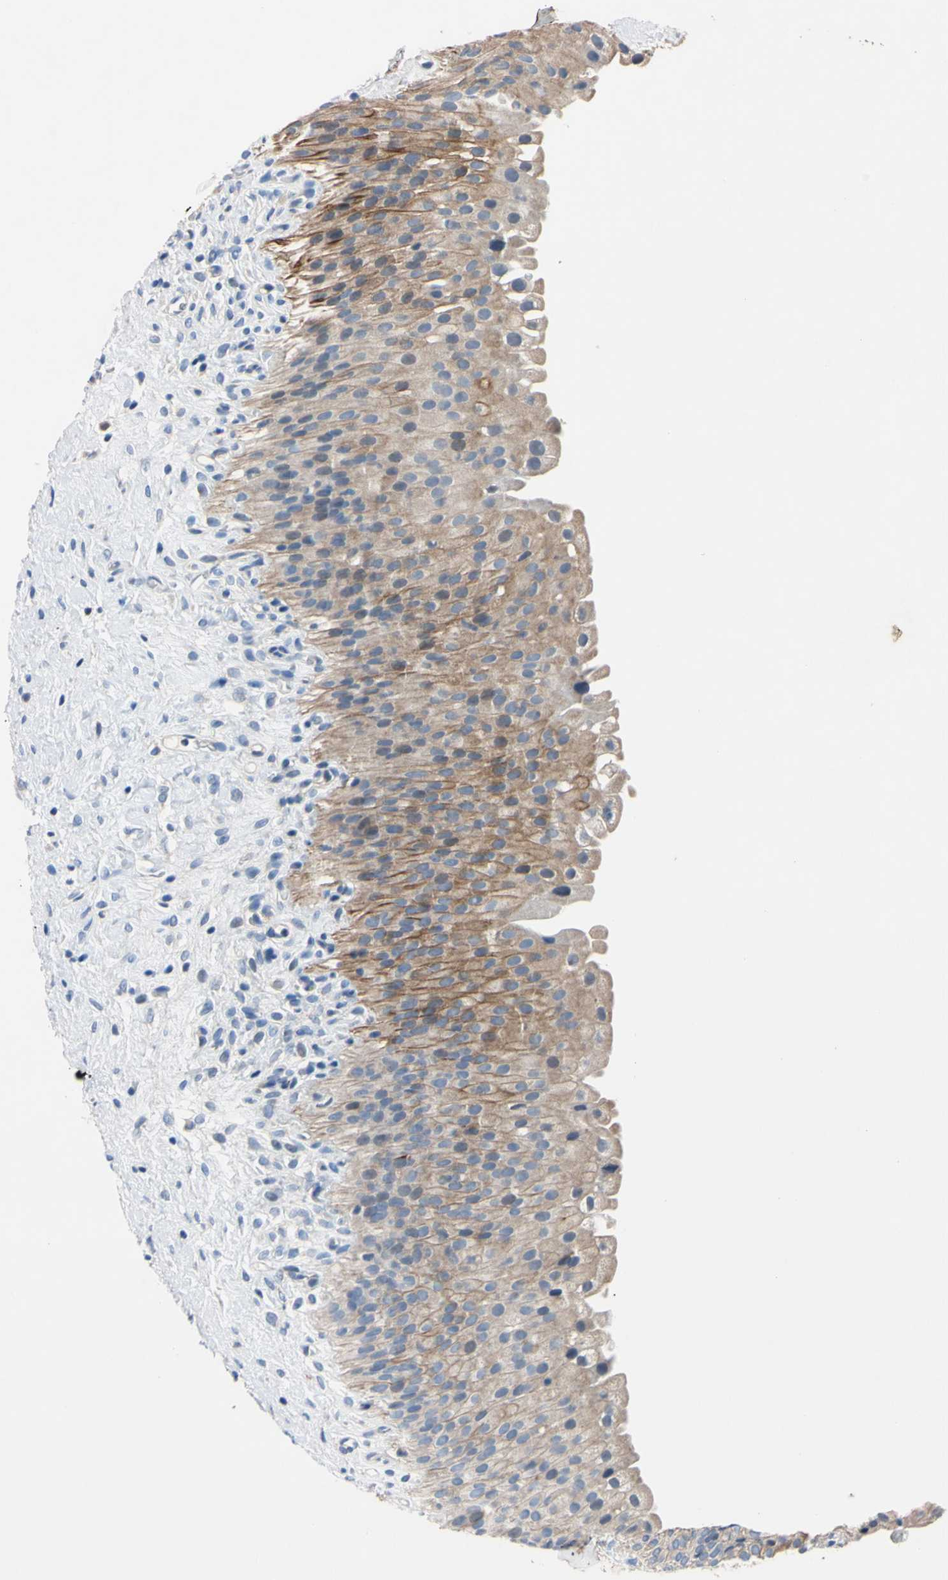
{"staining": {"intensity": "moderate", "quantity": ">75%", "location": "cytoplasmic/membranous"}, "tissue": "urinary bladder", "cell_type": "Urothelial cells", "image_type": "normal", "snomed": [{"axis": "morphology", "description": "Normal tissue, NOS"}, {"axis": "morphology", "description": "Urothelial carcinoma, High grade"}, {"axis": "topography", "description": "Urinary bladder"}], "caption": "Protein analysis of unremarkable urinary bladder displays moderate cytoplasmic/membranous expression in approximately >75% of urothelial cells. (brown staining indicates protein expression, while blue staining denotes nuclei).", "gene": "PNKD", "patient": {"sex": "male", "age": 46}}